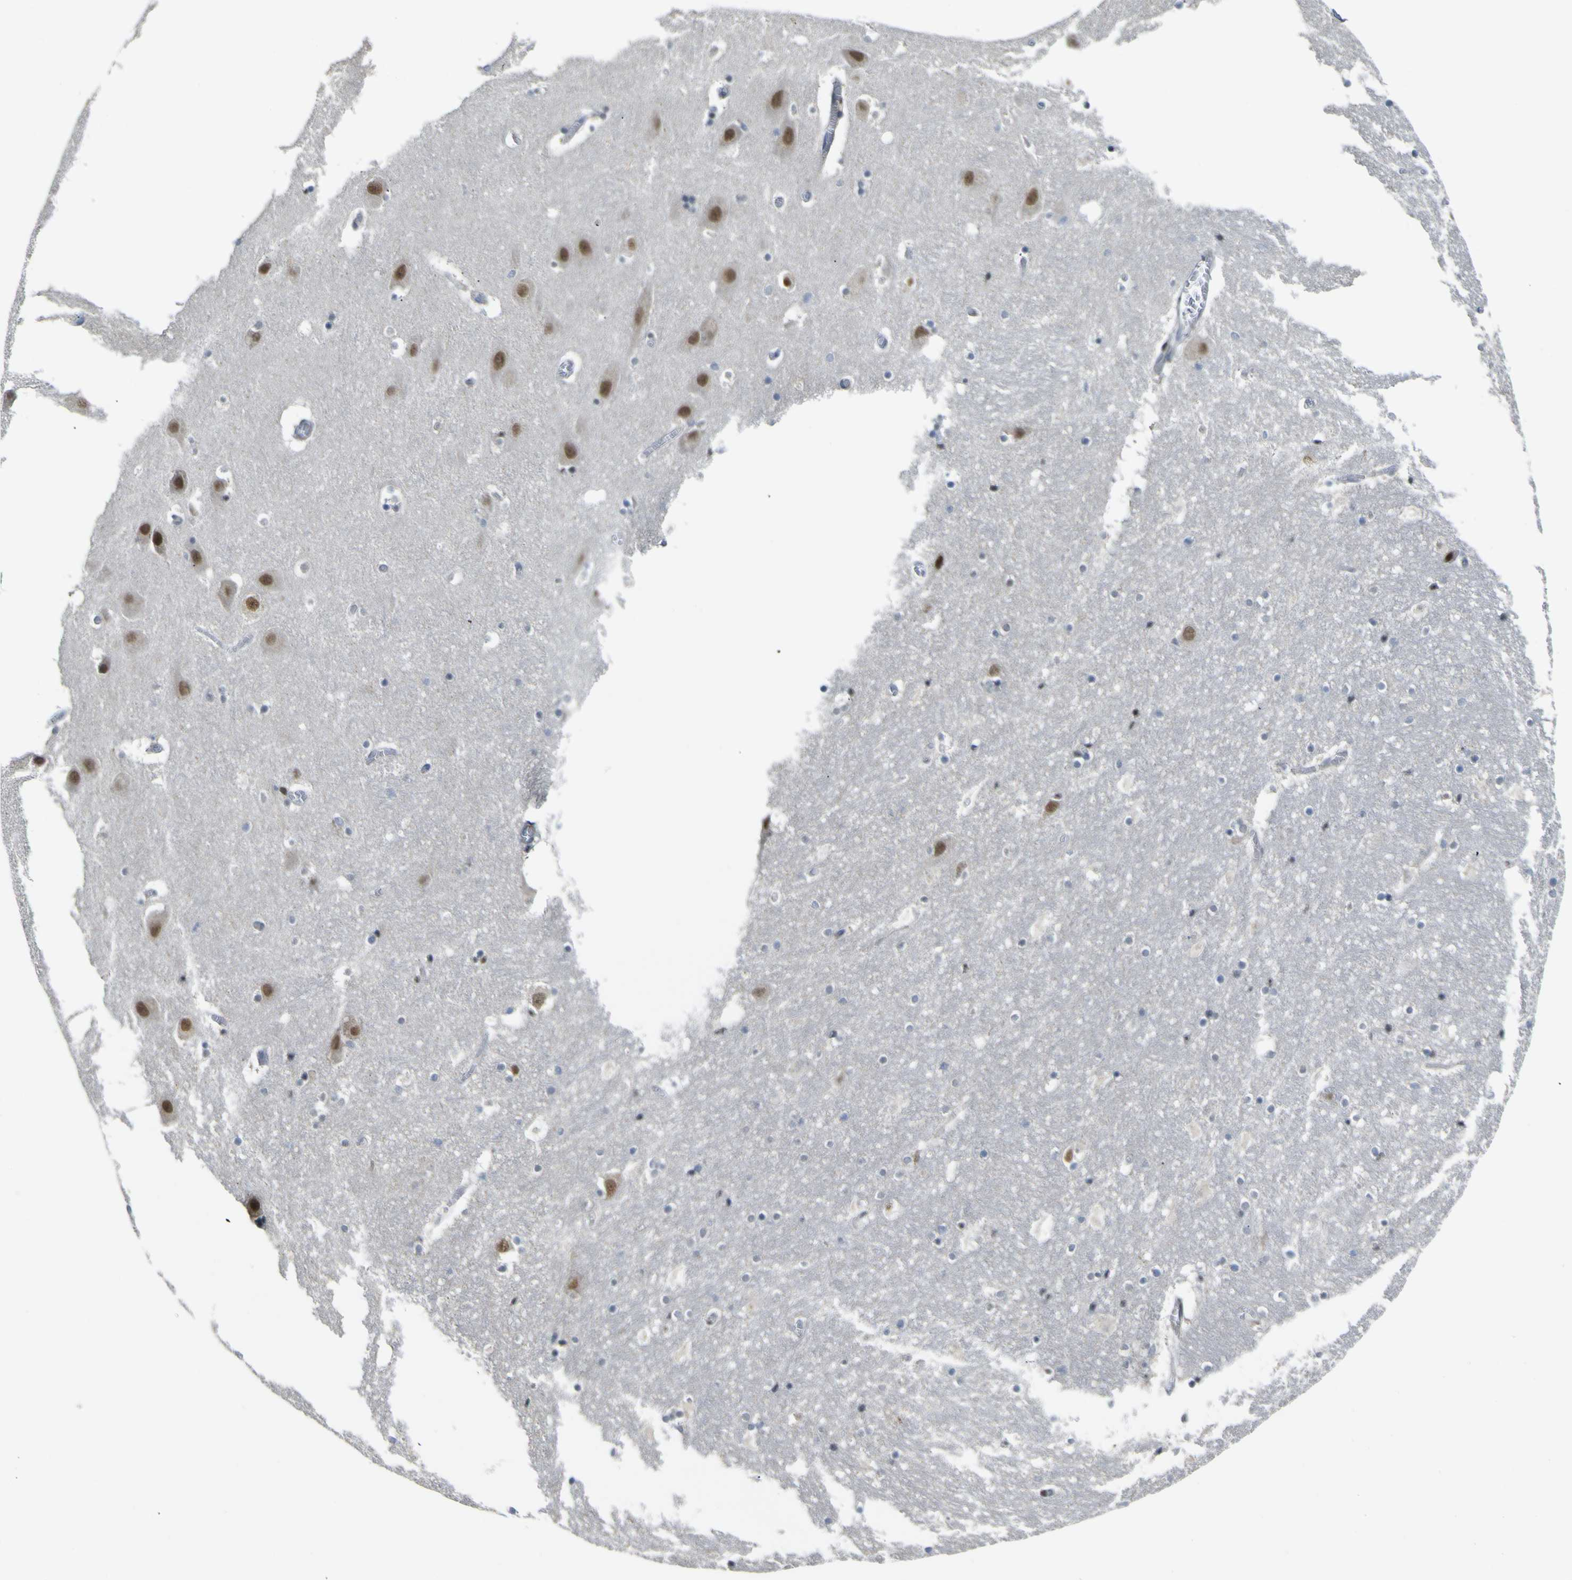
{"staining": {"intensity": "negative", "quantity": "none", "location": "none"}, "tissue": "hippocampus", "cell_type": "Glial cells", "image_type": "normal", "snomed": [{"axis": "morphology", "description": "Normal tissue, NOS"}, {"axis": "topography", "description": "Hippocampus"}], "caption": "A histopathology image of hippocampus stained for a protein shows no brown staining in glial cells. (Stains: DAB immunohistochemistry with hematoxylin counter stain, Microscopy: brightfield microscopy at high magnification).", "gene": "KDM7A", "patient": {"sex": "male", "age": 45}}